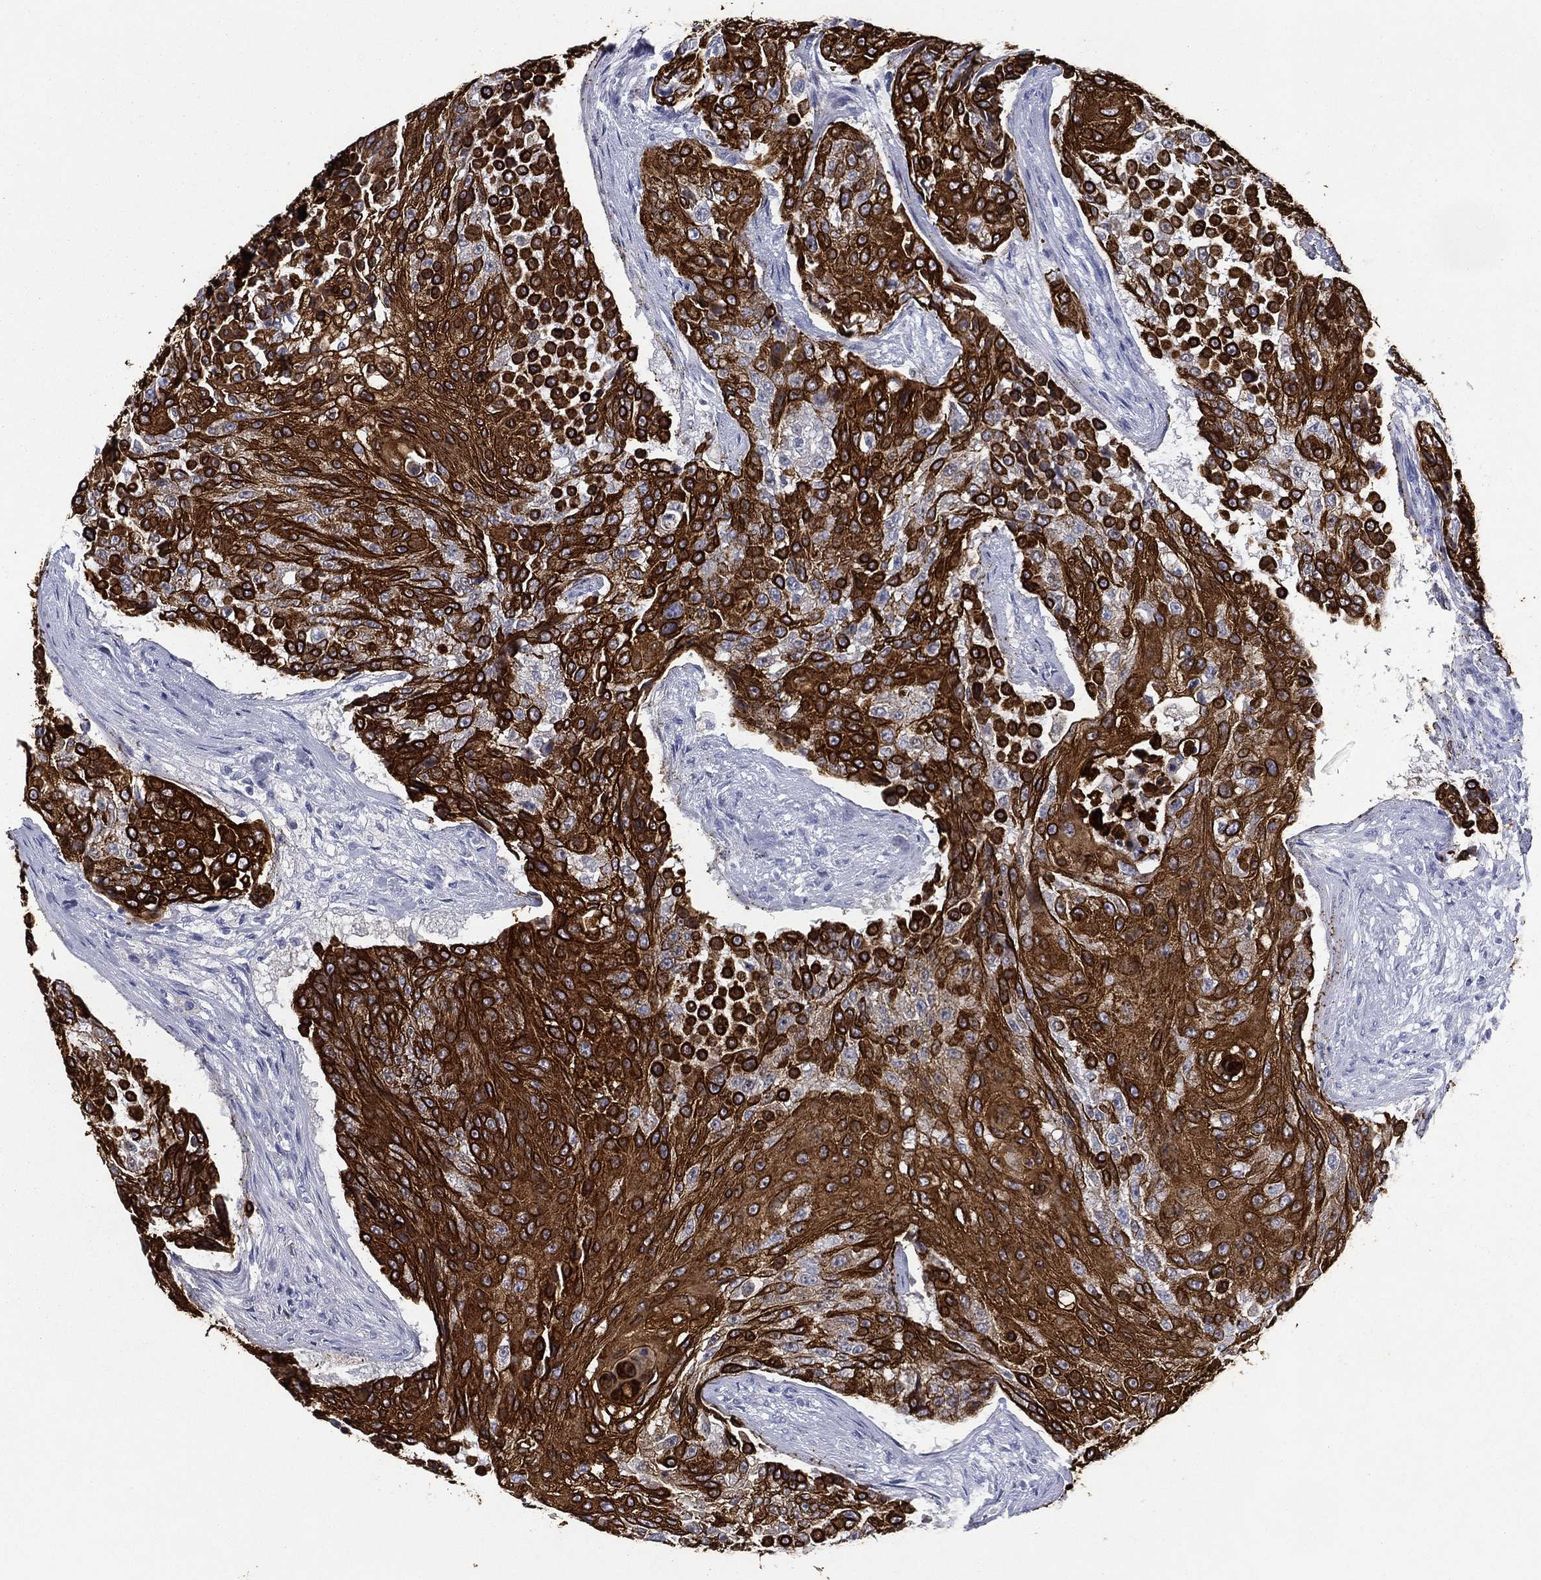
{"staining": {"intensity": "strong", "quantity": ">75%", "location": "cytoplasmic/membranous"}, "tissue": "urothelial cancer", "cell_type": "Tumor cells", "image_type": "cancer", "snomed": [{"axis": "morphology", "description": "Urothelial carcinoma, High grade"}, {"axis": "topography", "description": "Urinary bladder"}], "caption": "Protein staining of urothelial cancer tissue reveals strong cytoplasmic/membranous positivity in about >75% of tumor cells.", "gene": "KRT7", "patient": {"sex": "female", "age": 63}}